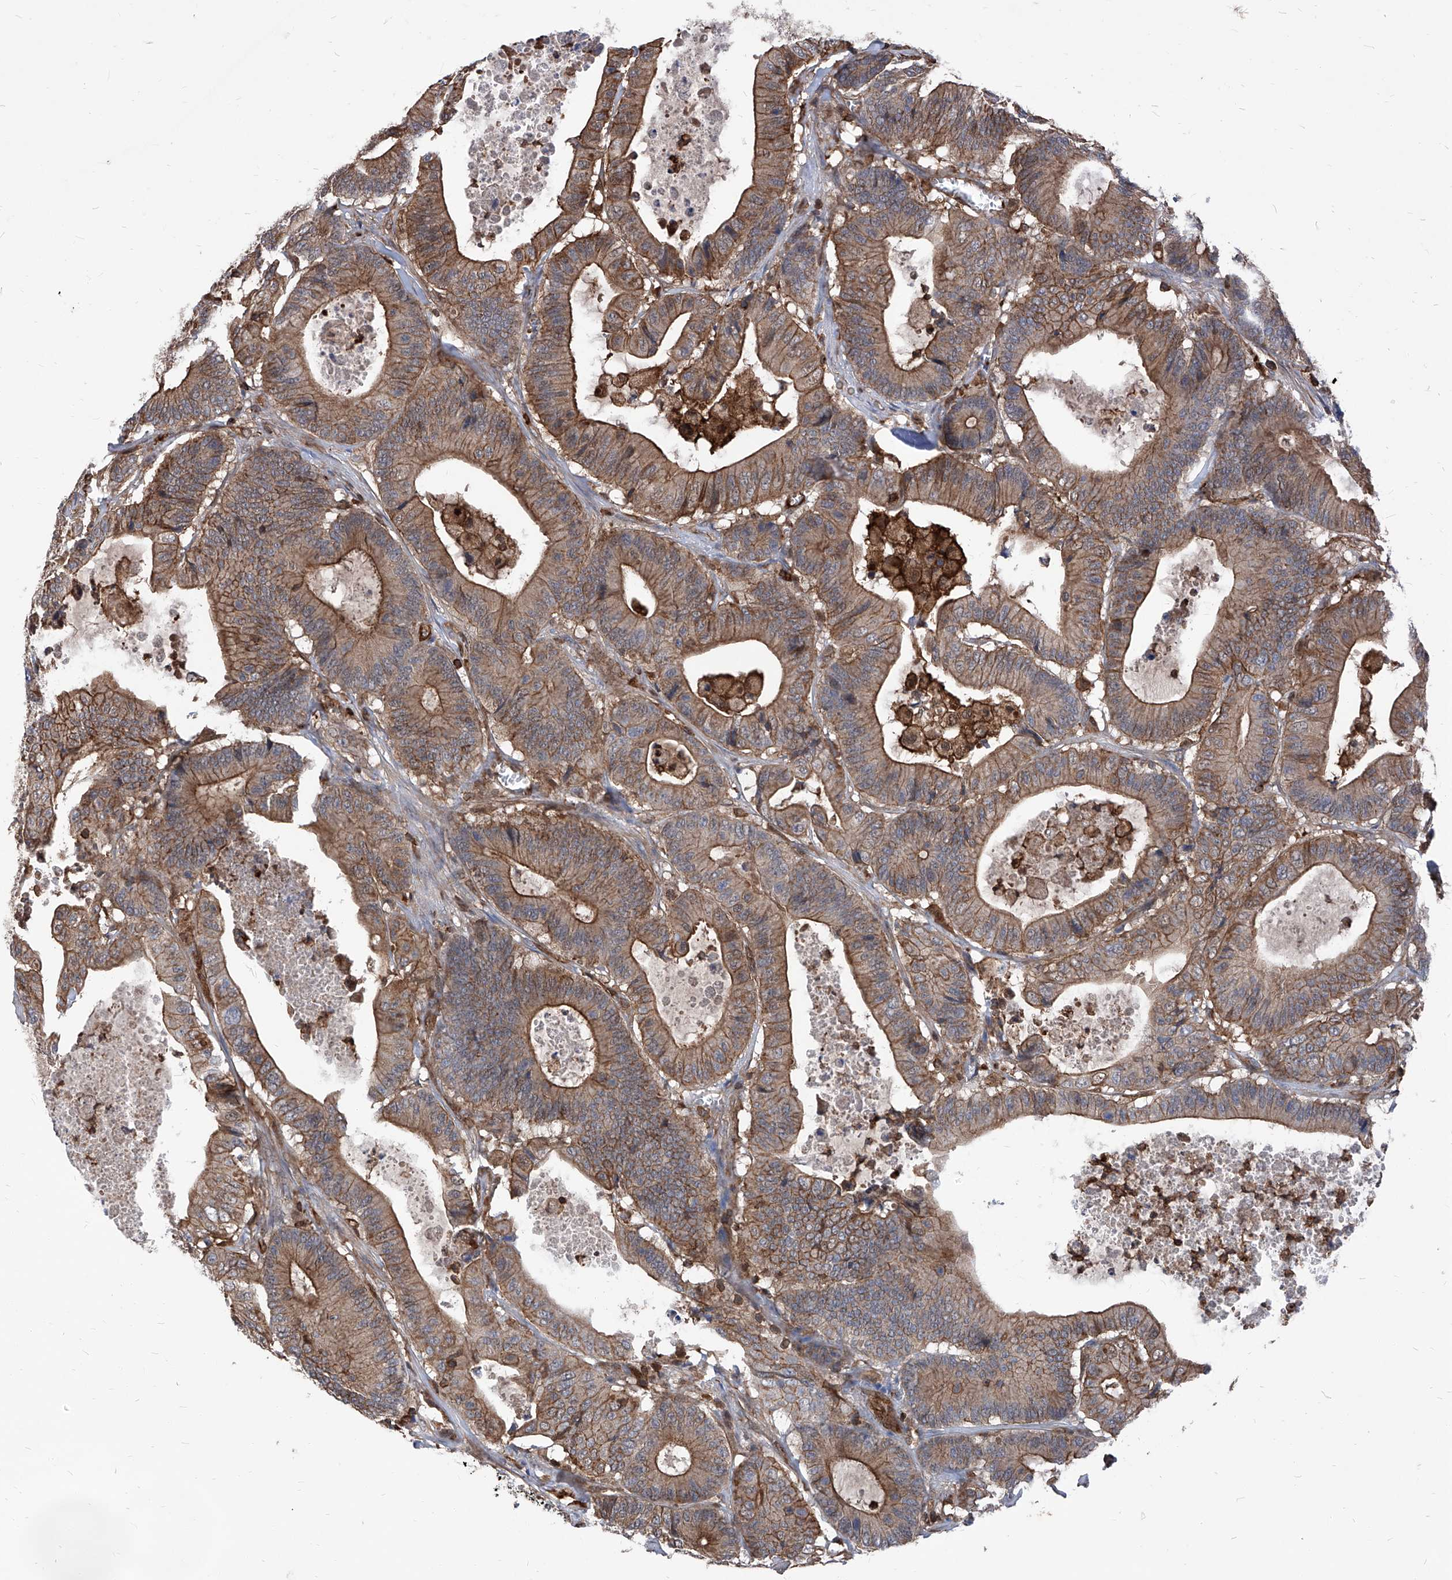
{"staining": {"intensity": "moderate", "quantity": ">75%", "location": "cytoplasmic/membranous"}, "tissue": "colorectal cancer", "cell_type": "Tumor cells", "image_type": "cancer", "snomed": [{"axis": "morphology", "description": "Adenocarcinoma, NOS"}, {"axis": "topography", "description": "Colon"}], "caption": "A micrograph of human colorectal adenocarcinoma stained for a protein exhibits moderate cytoplasmic/membranous brown staining in tumor cells. (DAB IHC, brown staining for protein, blue staining for nuclei).", "gene": "ABRACL", "patient": {"sex": "female", "age": 84}}